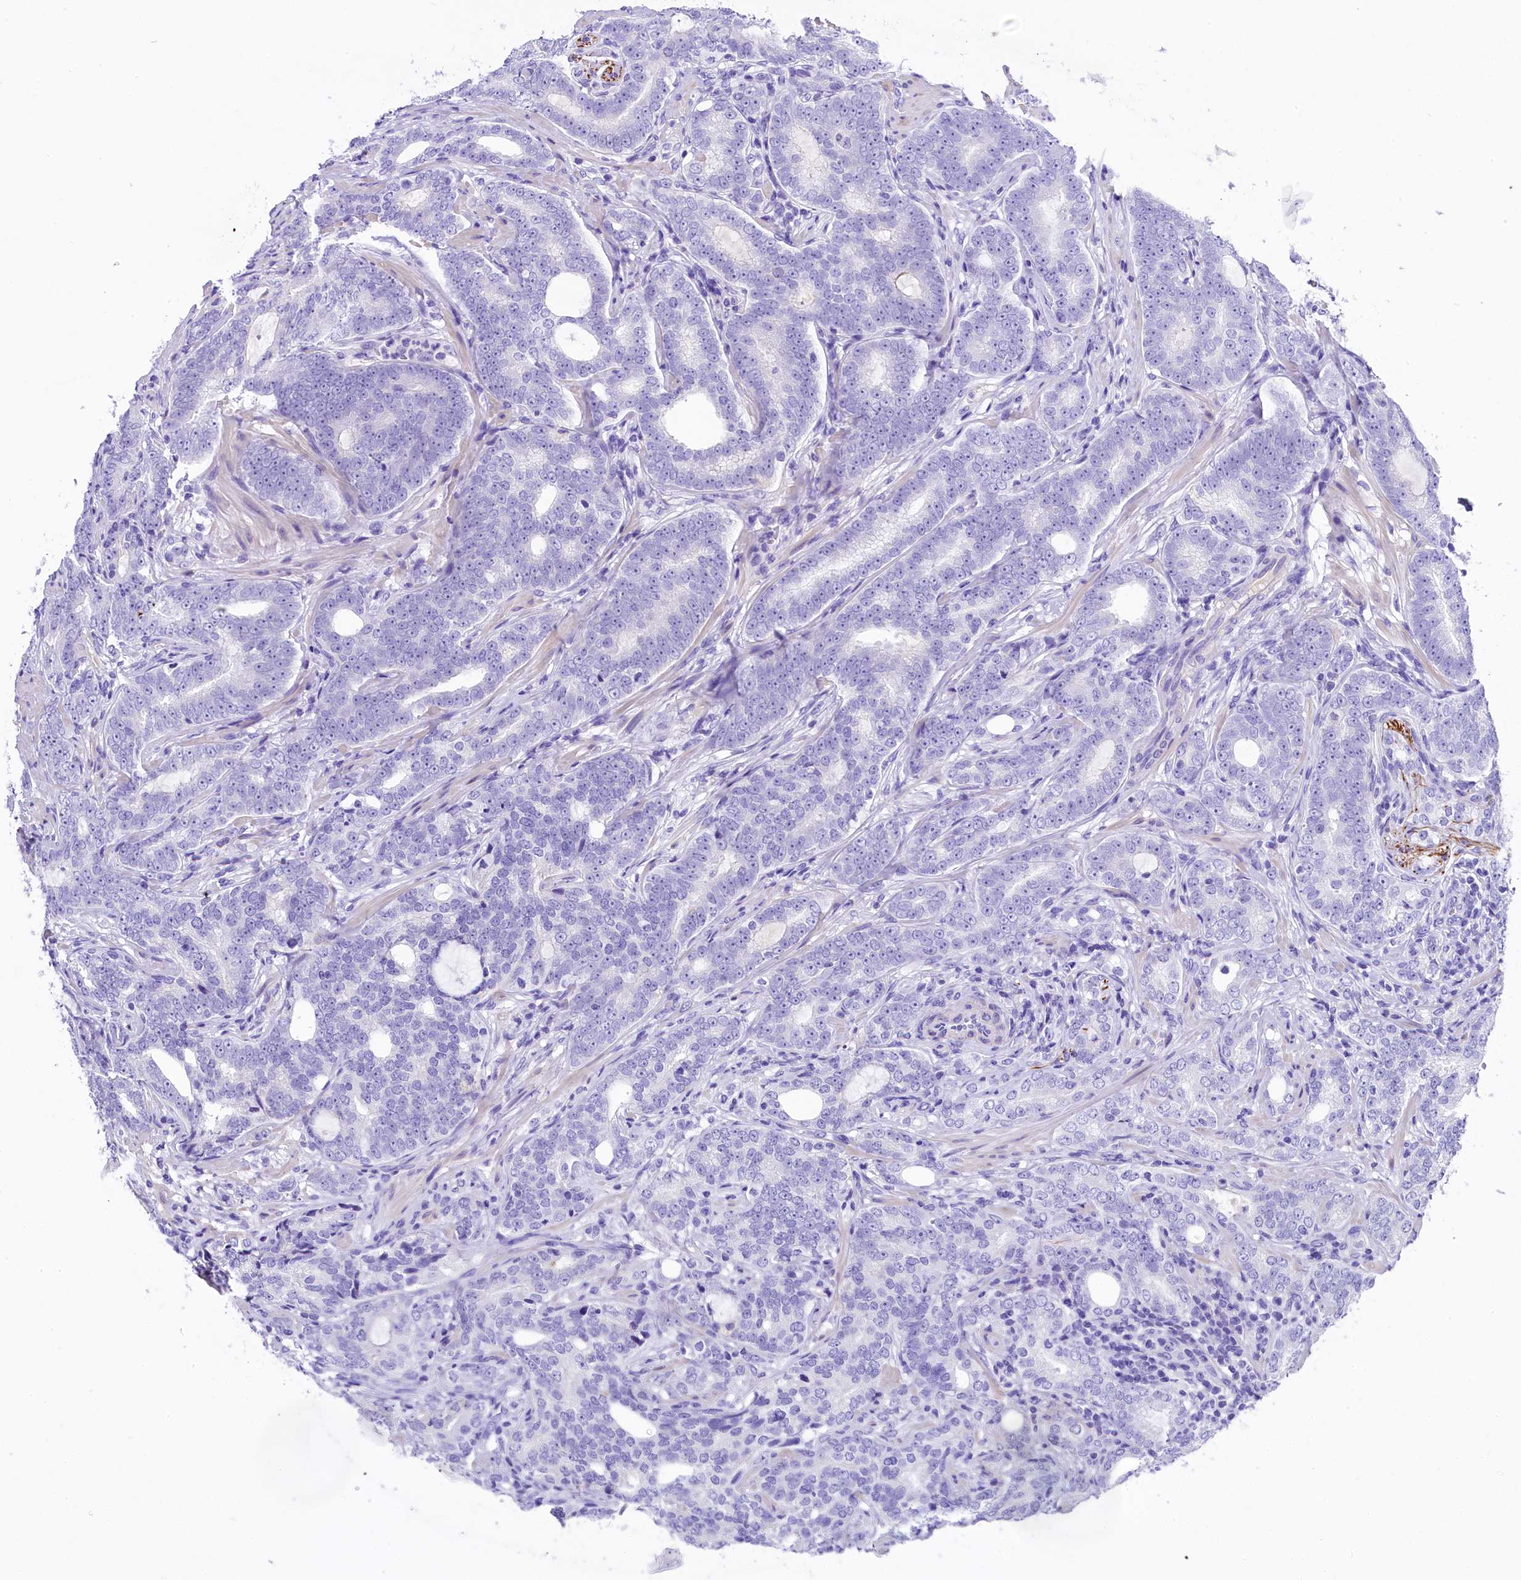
{"staining": {"intensity": "negative", "quantity": "none", "location": "none"}, "tissue": "prostate cancer", "cell_type": "Tumor cells", "image_type": "cancer", "snomed": [{"axis": "morphology", "description": "Adenocarcinoma, High grade"}, {"axis": "topography", "description": "Prostate"}], "caption": "DAB immunohistochemical staining of human prostate cancer (adenocarcinoma (high-grade)) demonstrates no significant expression in tumor cells.", "gene": "SKIDA1", "patient": {"sex": "male", "age": 64}}